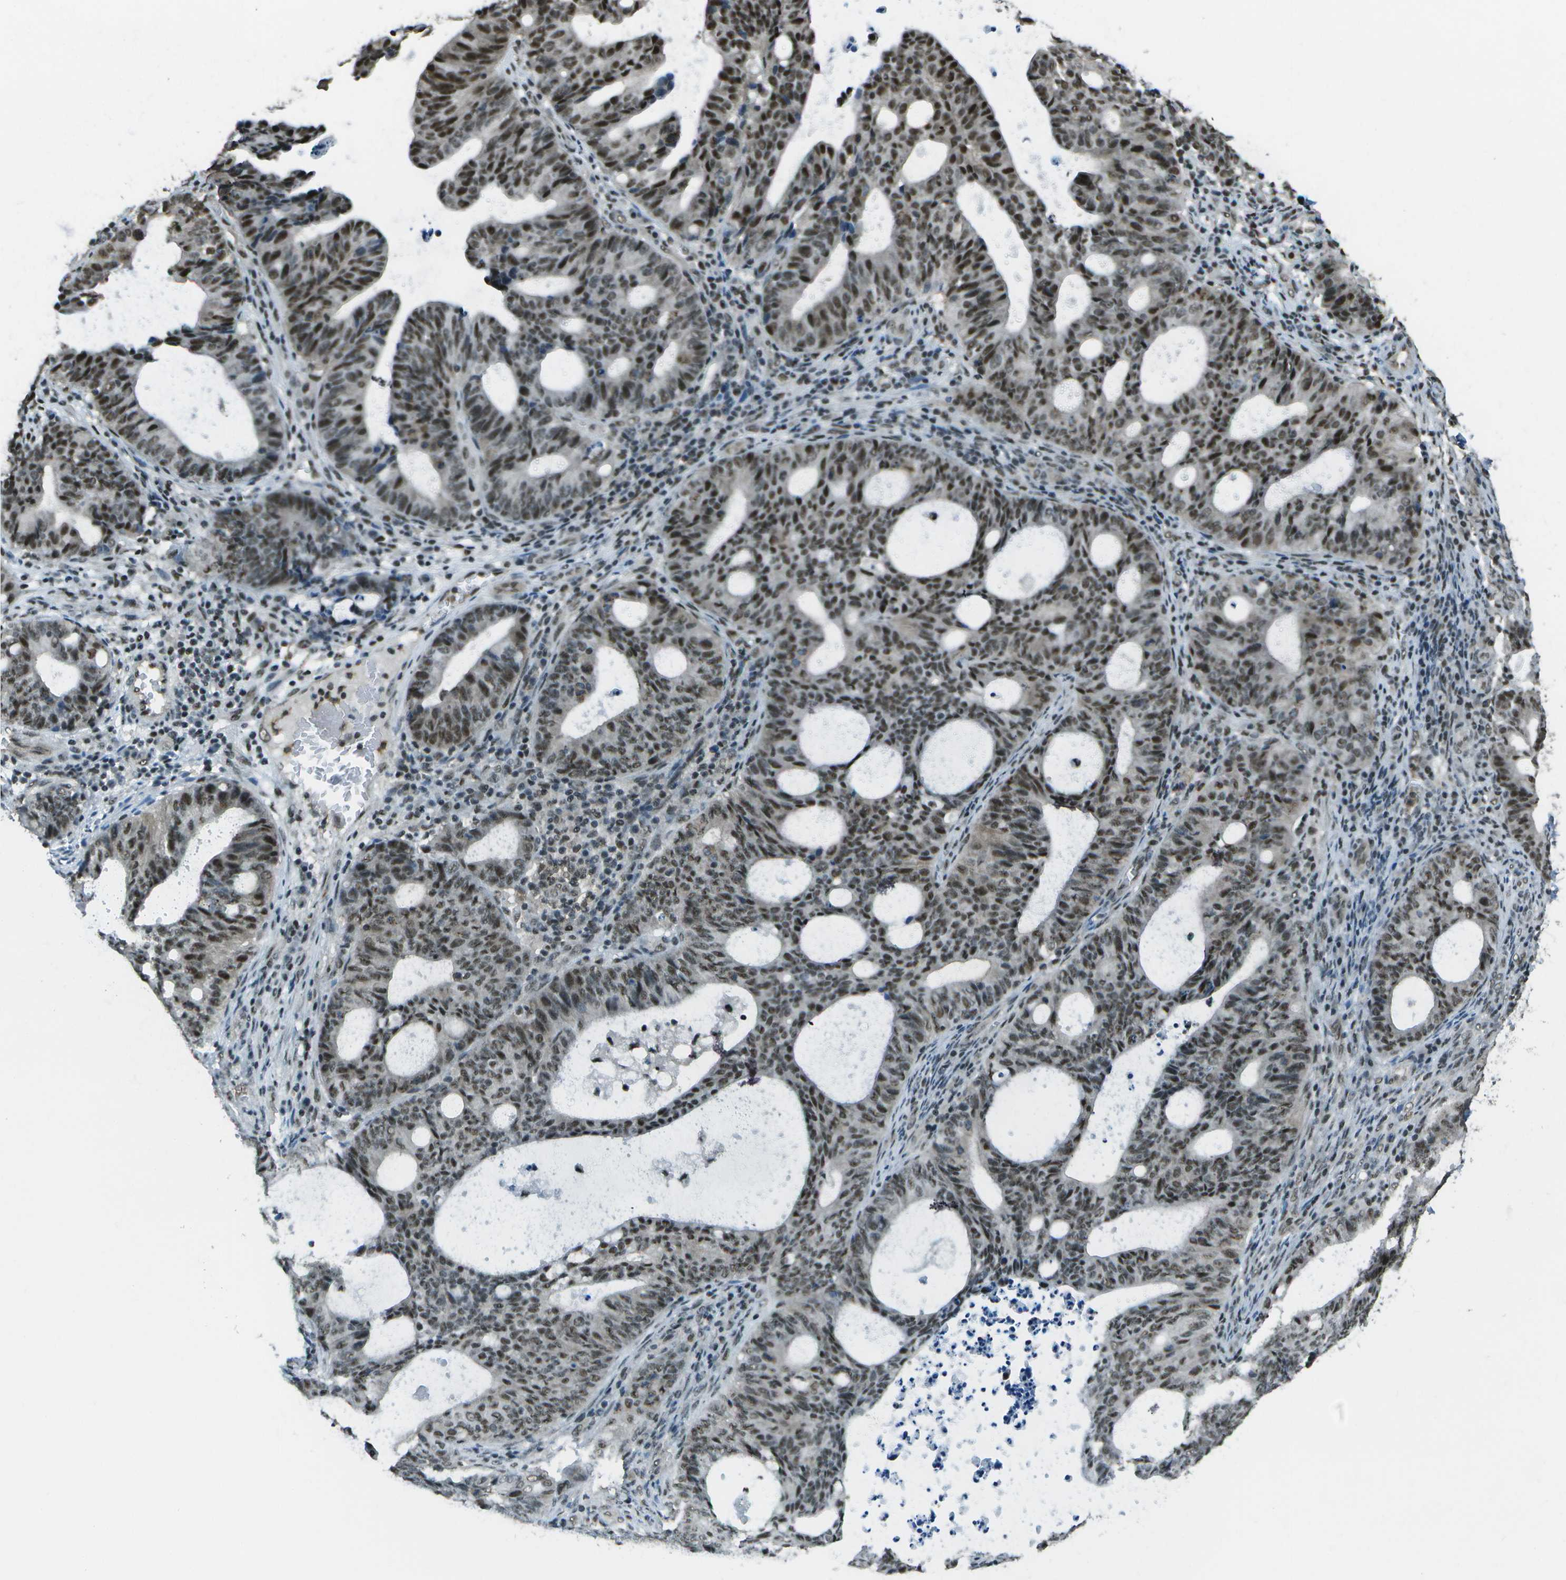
{"staining": {"intensity": "moderate", "quantity": ">75%", "location": "nuclear"}, "tissue": "endometrial cancer", "cell_type": "Tumor cells", "image_type": "cancer", "snomed": [{"axis": "morphology", "description": "Adenocarcinoma, NOS"}, {"axis": "topography", "description": "Uterus"}], "caption": "A micrograph showing moderate nuclear staining in approximately >75% of tumor cells in endometrial cancer, as visualized by brown immunohistochemical staining.", "gene": "DEPDC1", "patient": {"sex": "female", "age": 83}}